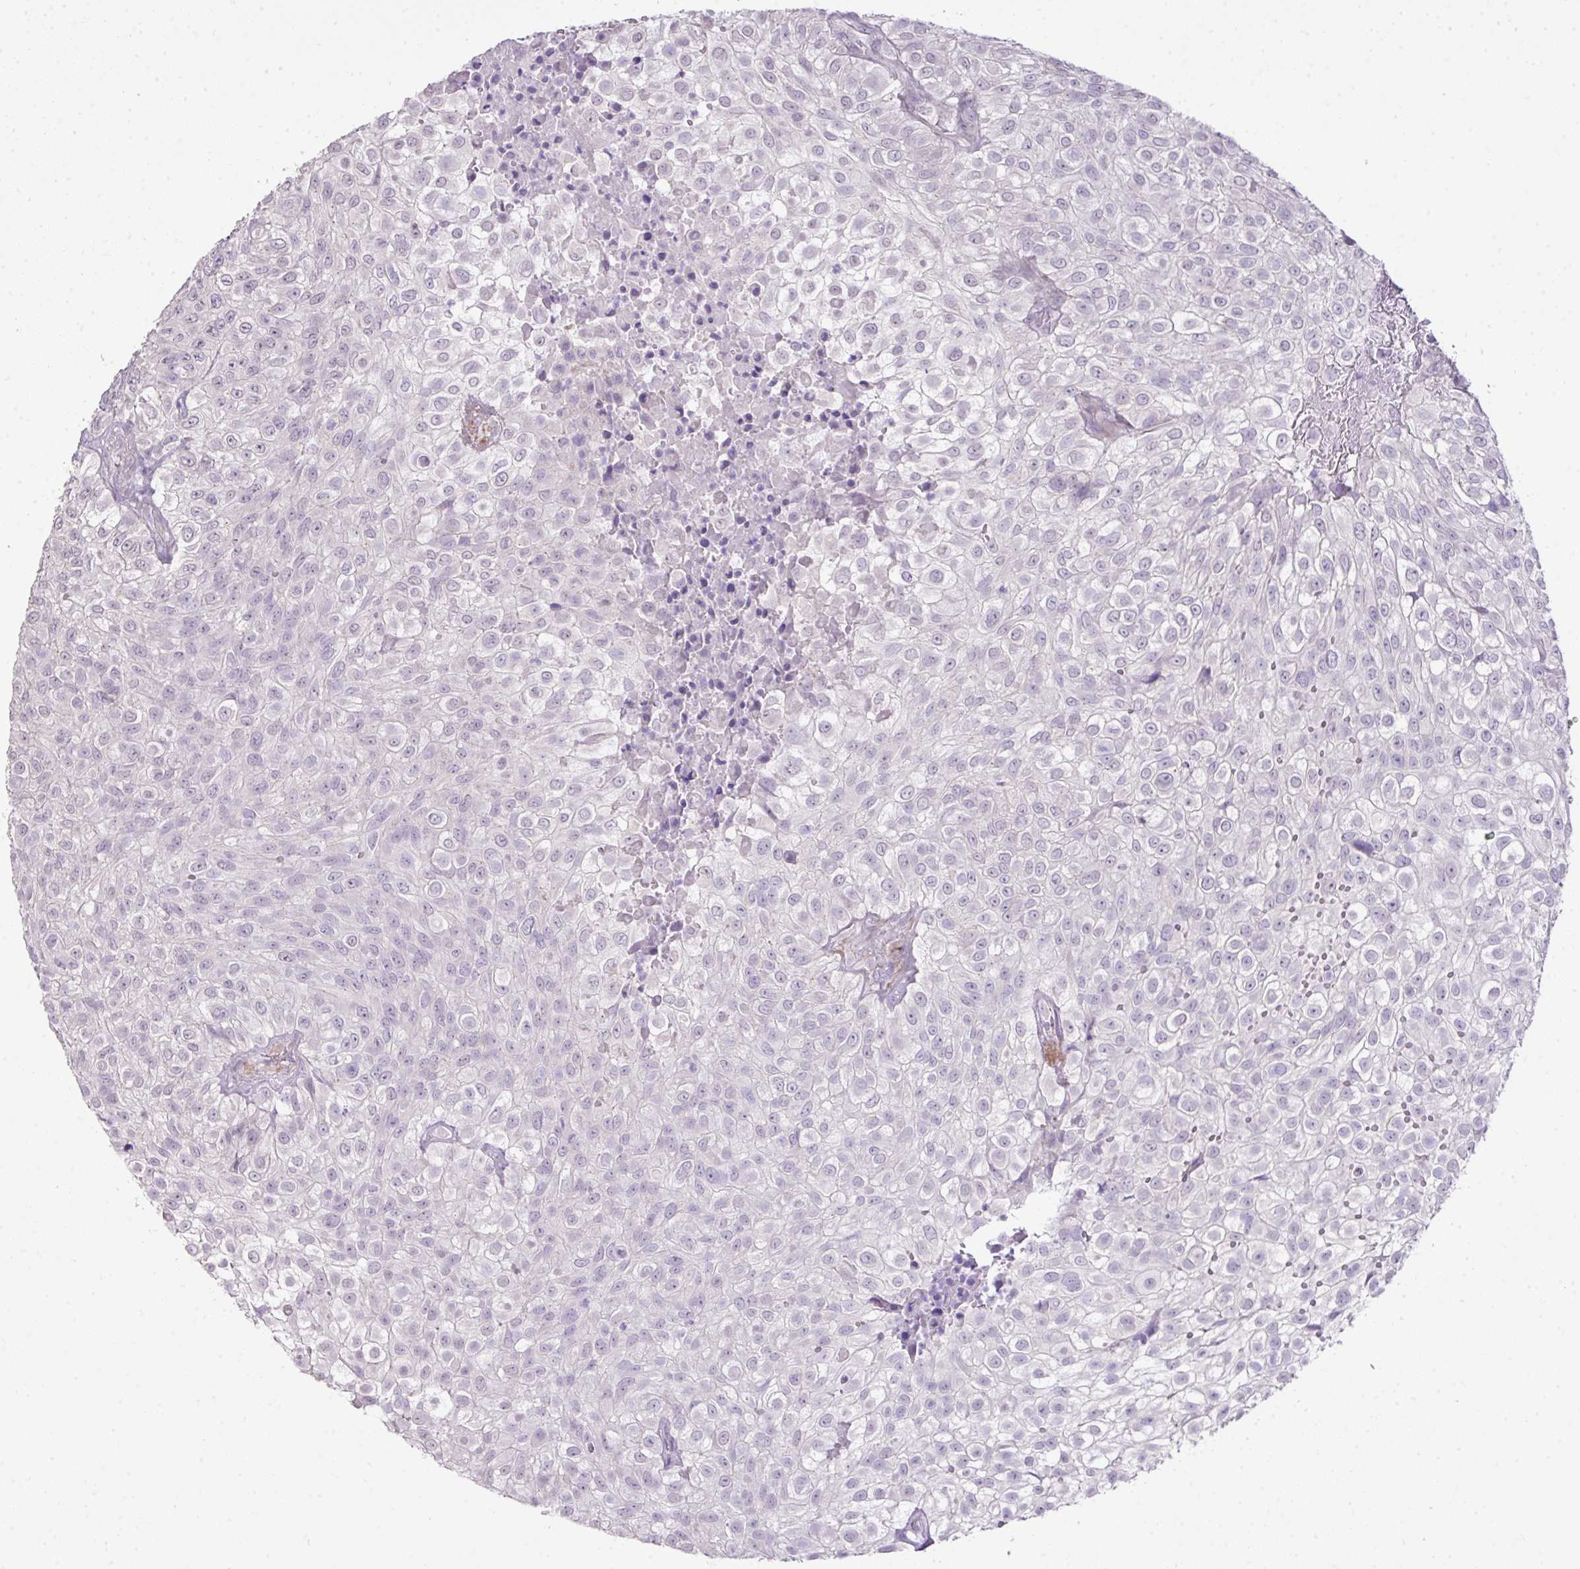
{"staining": {"intensity": "negative", "quantity": "none", "location": "none"}, "tissue": "urothelial cancer", "cell_type": "Tumor cells", "image_type": "cancer", "snomed": [{"axis": "morphology", "description": "Urothelial carcinoma, High grade"}, {"axis": "topography", "description": "Urinary bladder"}], "caption": "Urothelial cancer was stained to show a protein in brown. There is no significant expression in tumor cells. (DAB IHC visualized using brightfield microscopy, high magnification).", "gene": "DIP2A", "patient": {"sex": "male", "age": 56}}